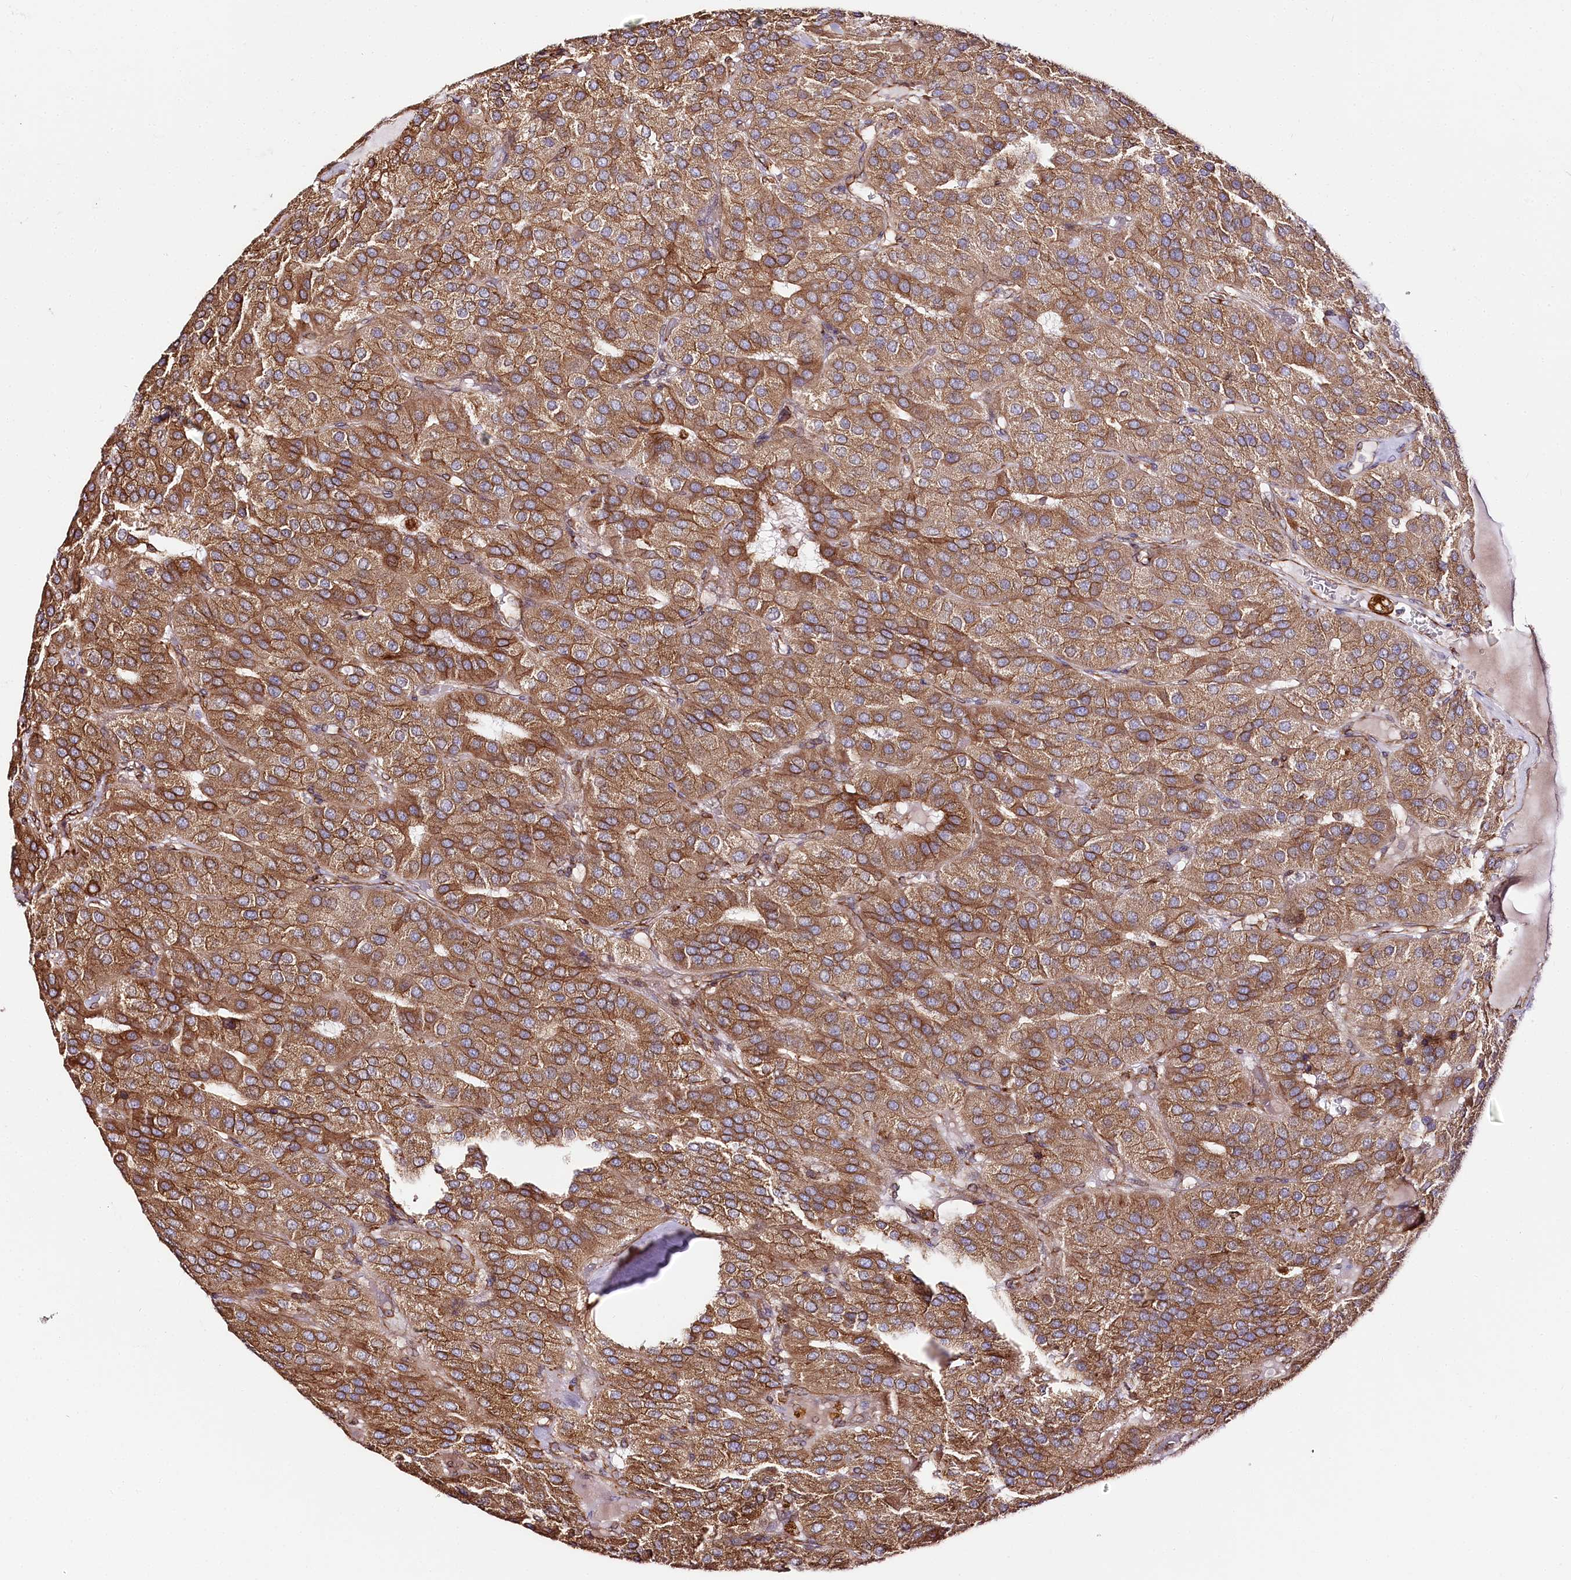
{"staining": {"intensity": "moderate", "quantity": ">75%", "location": "cytoplasmic/membranous"}, "tissue": "parathyroid gland", "cell_type": "Glandular cells", "image_type": "normal", "snomed": [{"axis": "morphology", "description": "Normal tissue, NOS"}, {"axis": "morphology", "description": "Adenoma, NOS"}, {"axis": "topography", "description": "Parathyroid gland"}], "caption": "A photomicrograph of parathyroid gland stained for a protein shows moderate cytoplasmic/membranous brown staining in glandular cells.", "gene": "CNPY2", "patient": {"sex": "female", "age": 86}}